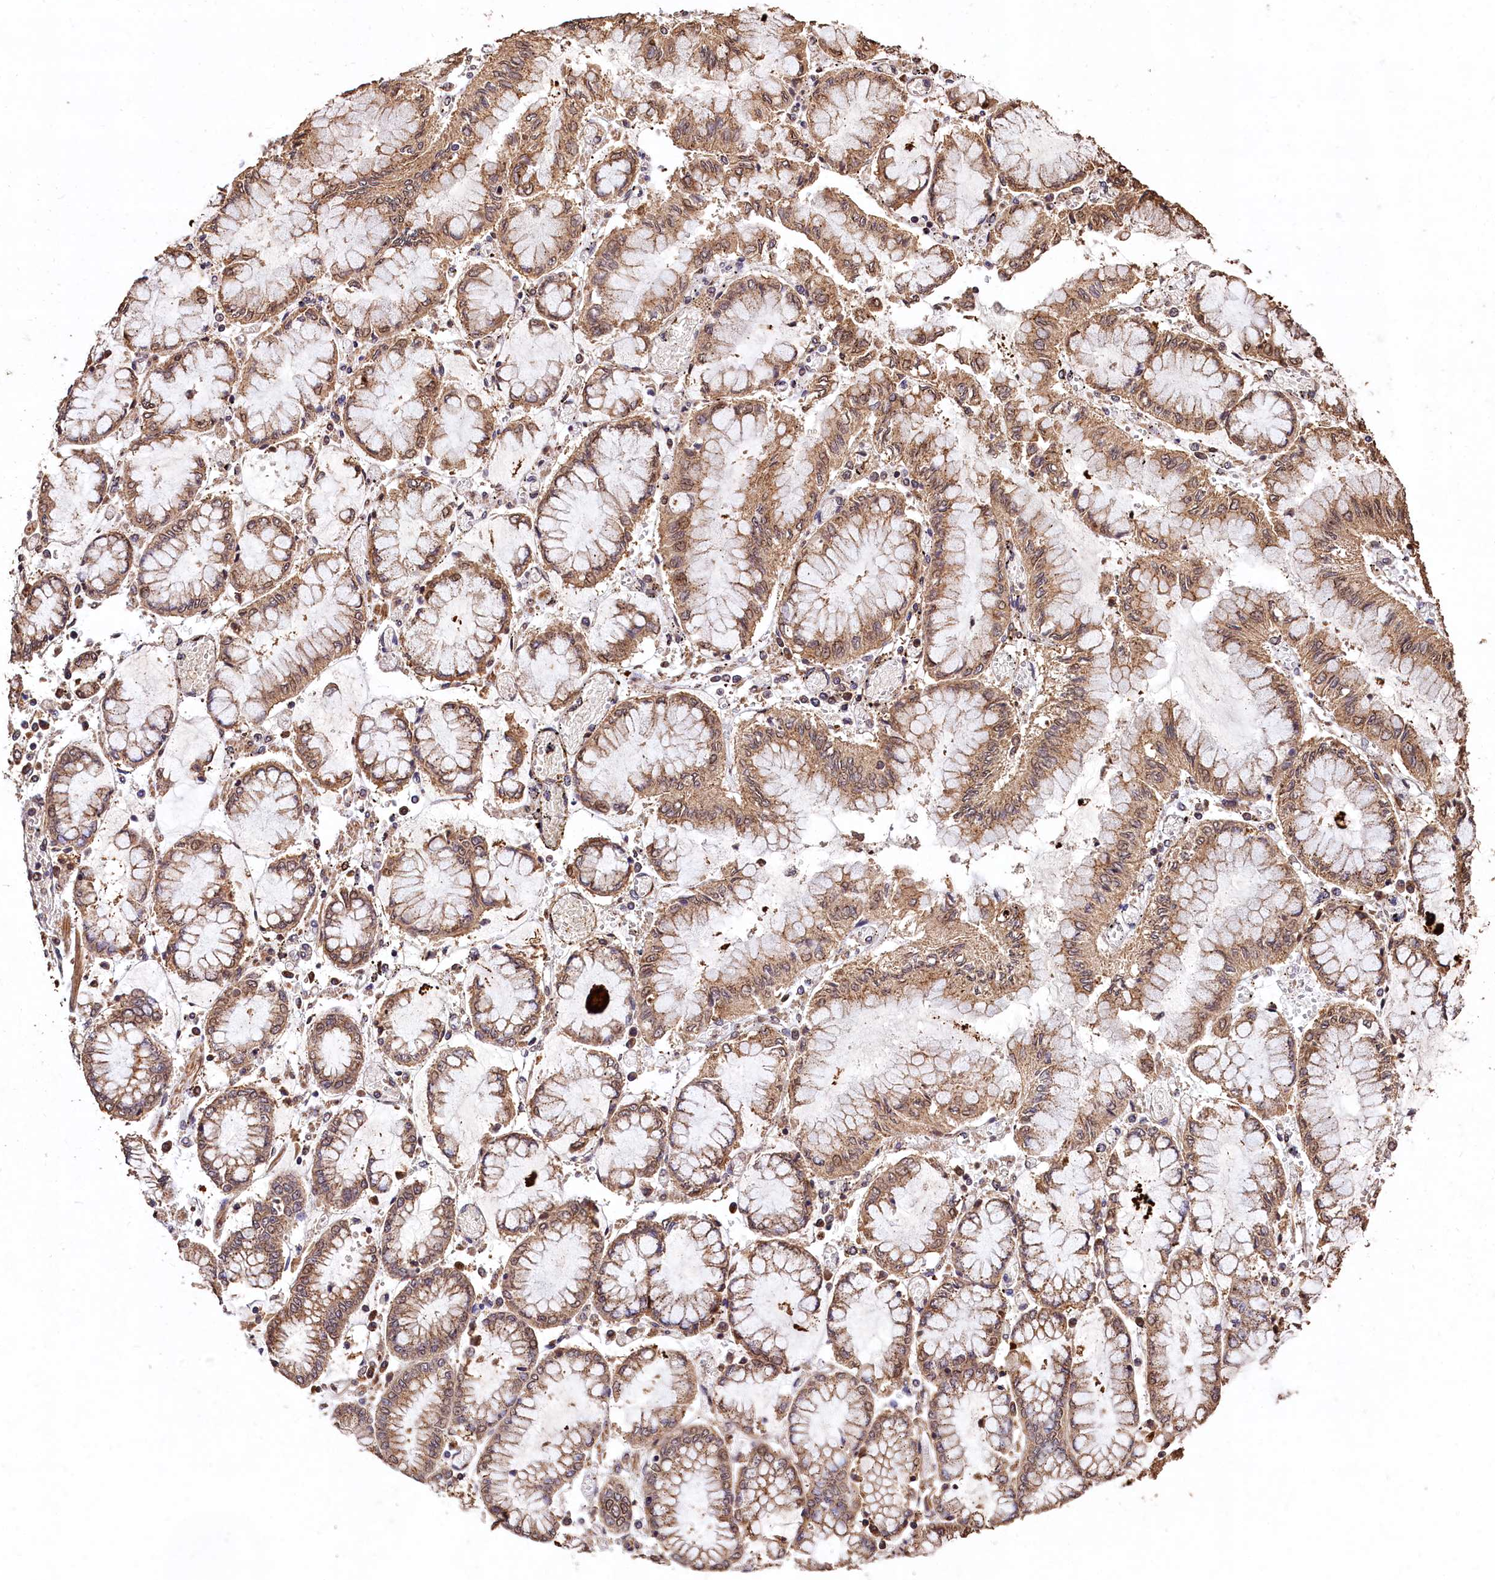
{"staining": {"intensity": "moderate", "quantity": ">75%", "location": "cytoplasmic/membranous"}, "tissue": "stomach cancer", "cell_type": "Tumor cells", "image_type": "cancer", "snomed": [{"axis": "morphology", "description": "Adenocarcinoma, NOS"}, {"axis": "topography", "description": "Stomach"}], "caption": "Protein staining displays moderate cytoplasmic/membranous staining in about >75% of tumor cells in adenocarcinoma (stomach). (Stains: DAB in brown, nuclei in blue, Microscopy: brightfield microscopy at high magnification).", "gene": "LSM4", "patient": {"sex": "male", "age": 76}}